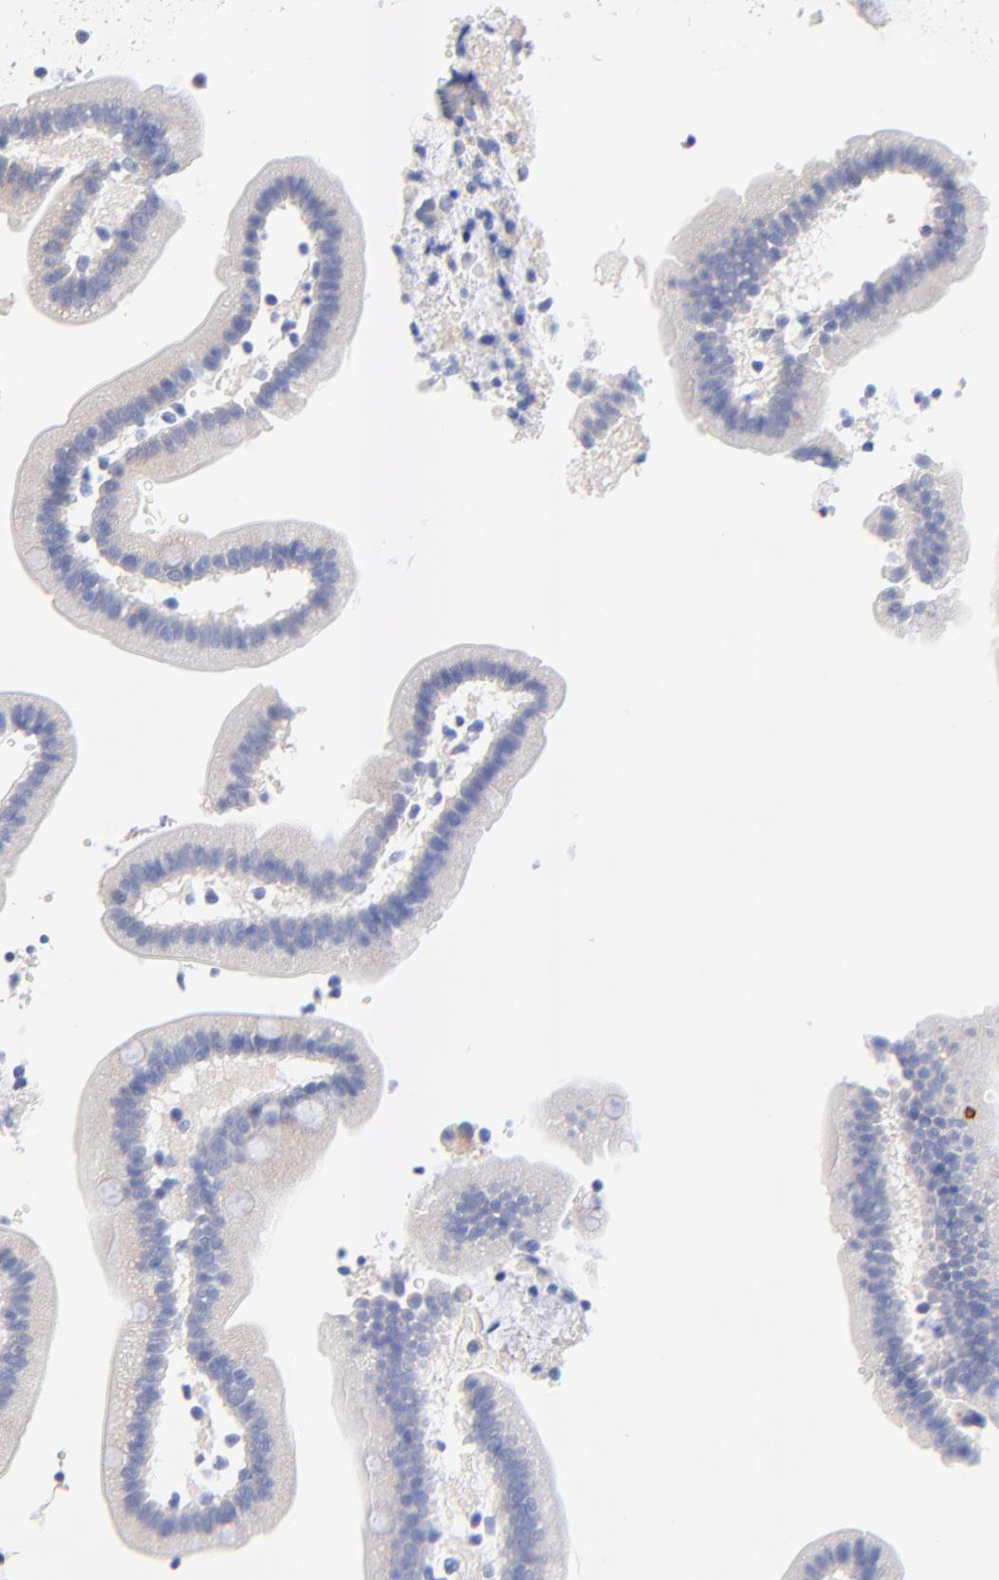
{"staining": {"intensity": "negative", "quantity": "none", "location": "none"}, "tissue": "duodenum", "cell_type": "Glandular cells", "image_type": "normal", "snomed": [{"axis": "morphology", "description": "Normal tissue, NOS"}, {"axis": "topography", "description": "Duodenum"}], "caption": "Histopathology image shows no protein positivity in glandular cells of benign duodenum. The staining was performed using DAB (3,3'-diaminobenzidine) to visualize the protein expression in brown, while the nuclei were stained in blue with hematoxylin (Magnification: 20x).", "gene": "FAM117B", "patient": {"sex": "male", "age": 66}}